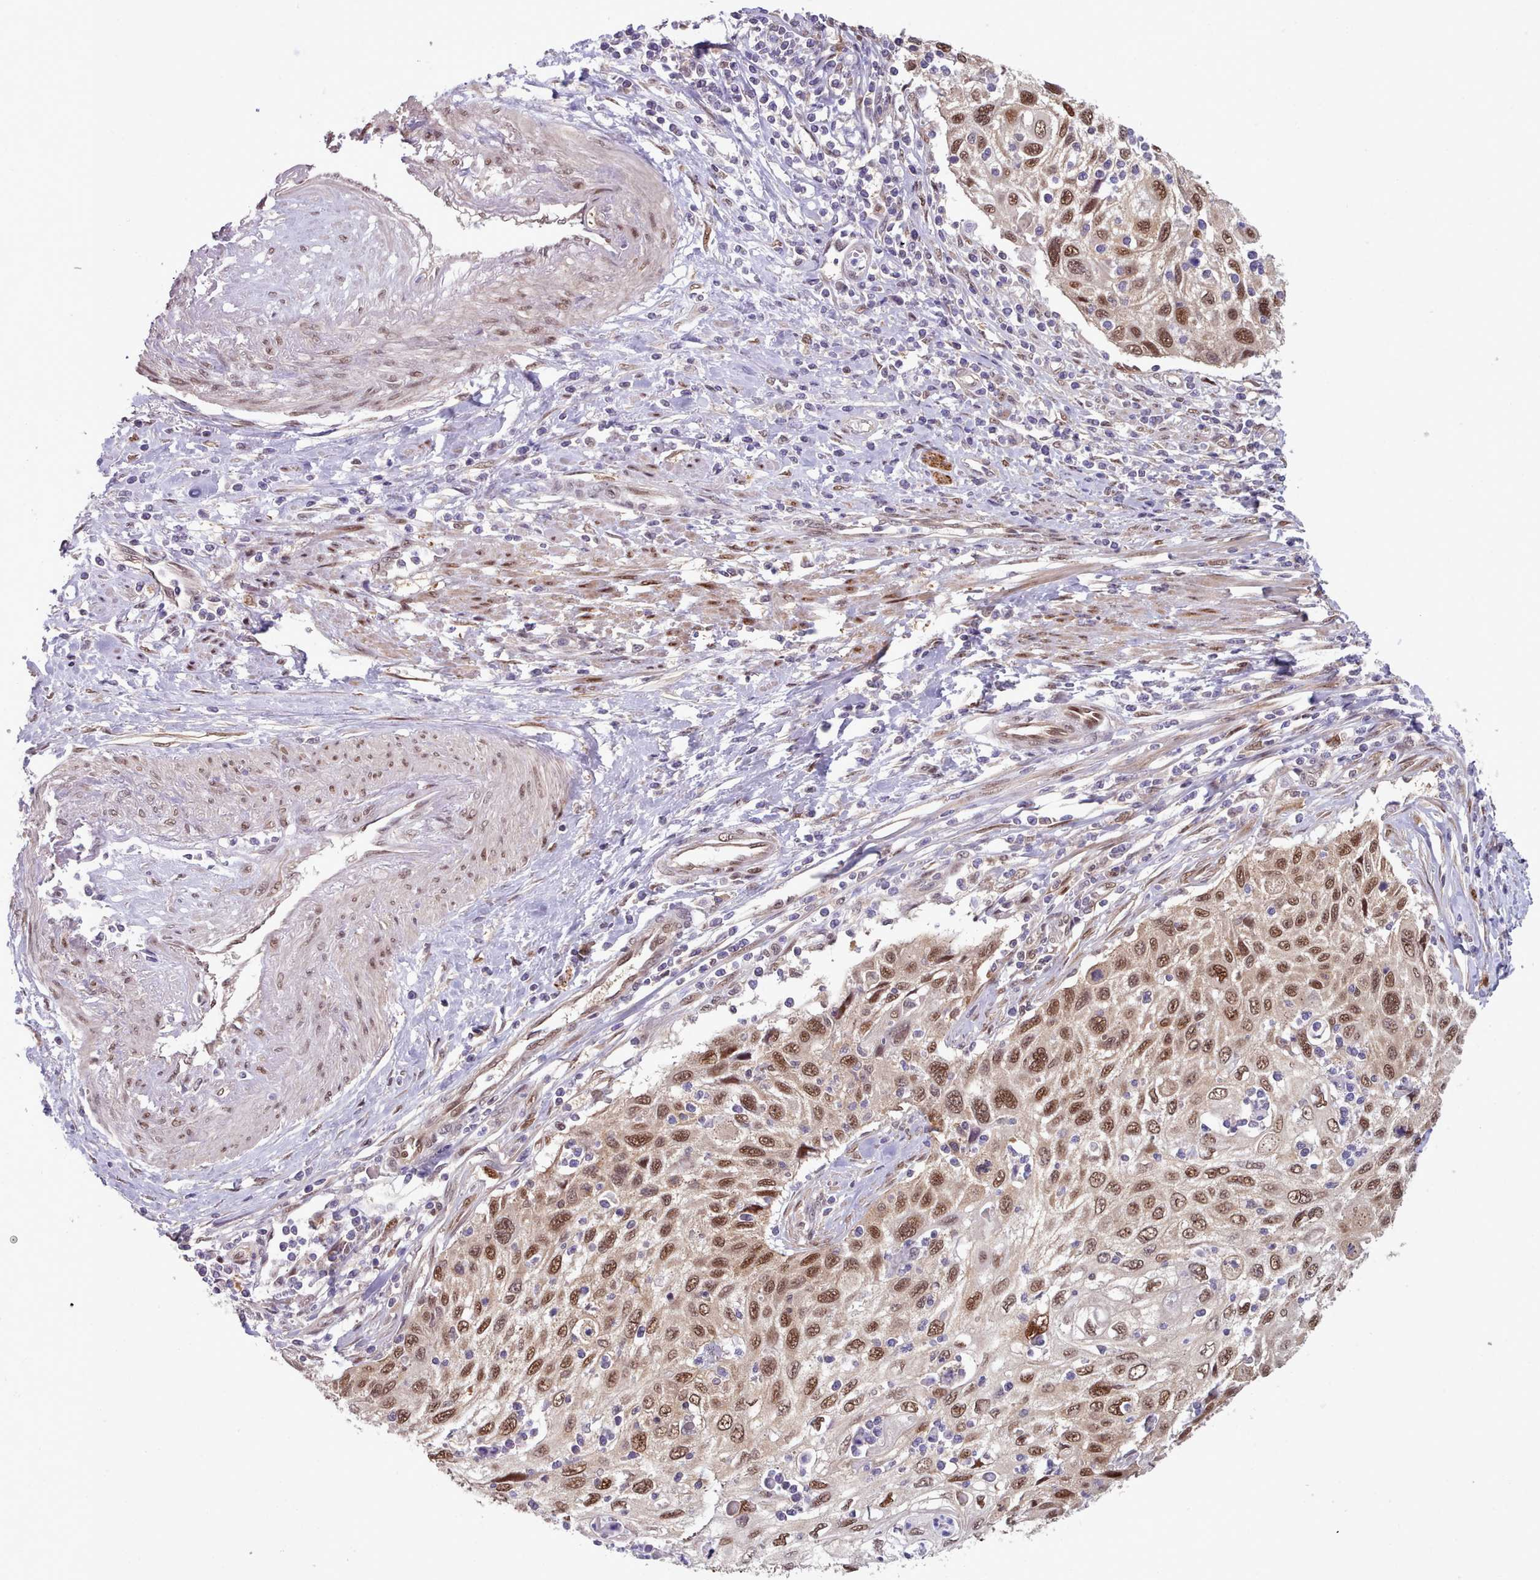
{"staining": {"intensity": "strong", "quantity": ">75%", "location": "nuclear"}, "tissue": "cervical cancer", "cell_type": "Tumor cells", "image_type": "cancer", "snomed": [{"axis": "morphology", "description": "Squamous cell carcinoma, NOS"}, {"axis": "topography", "description": "Cervix"}], "caption": "Immunohistochemical staining of squamous cell carcinoma (cervical) displays high levels of strong nuclear expression in about >75% of tumor cells.", "gene": "CES3", "patient": {"sex": "female", "age": 70}}